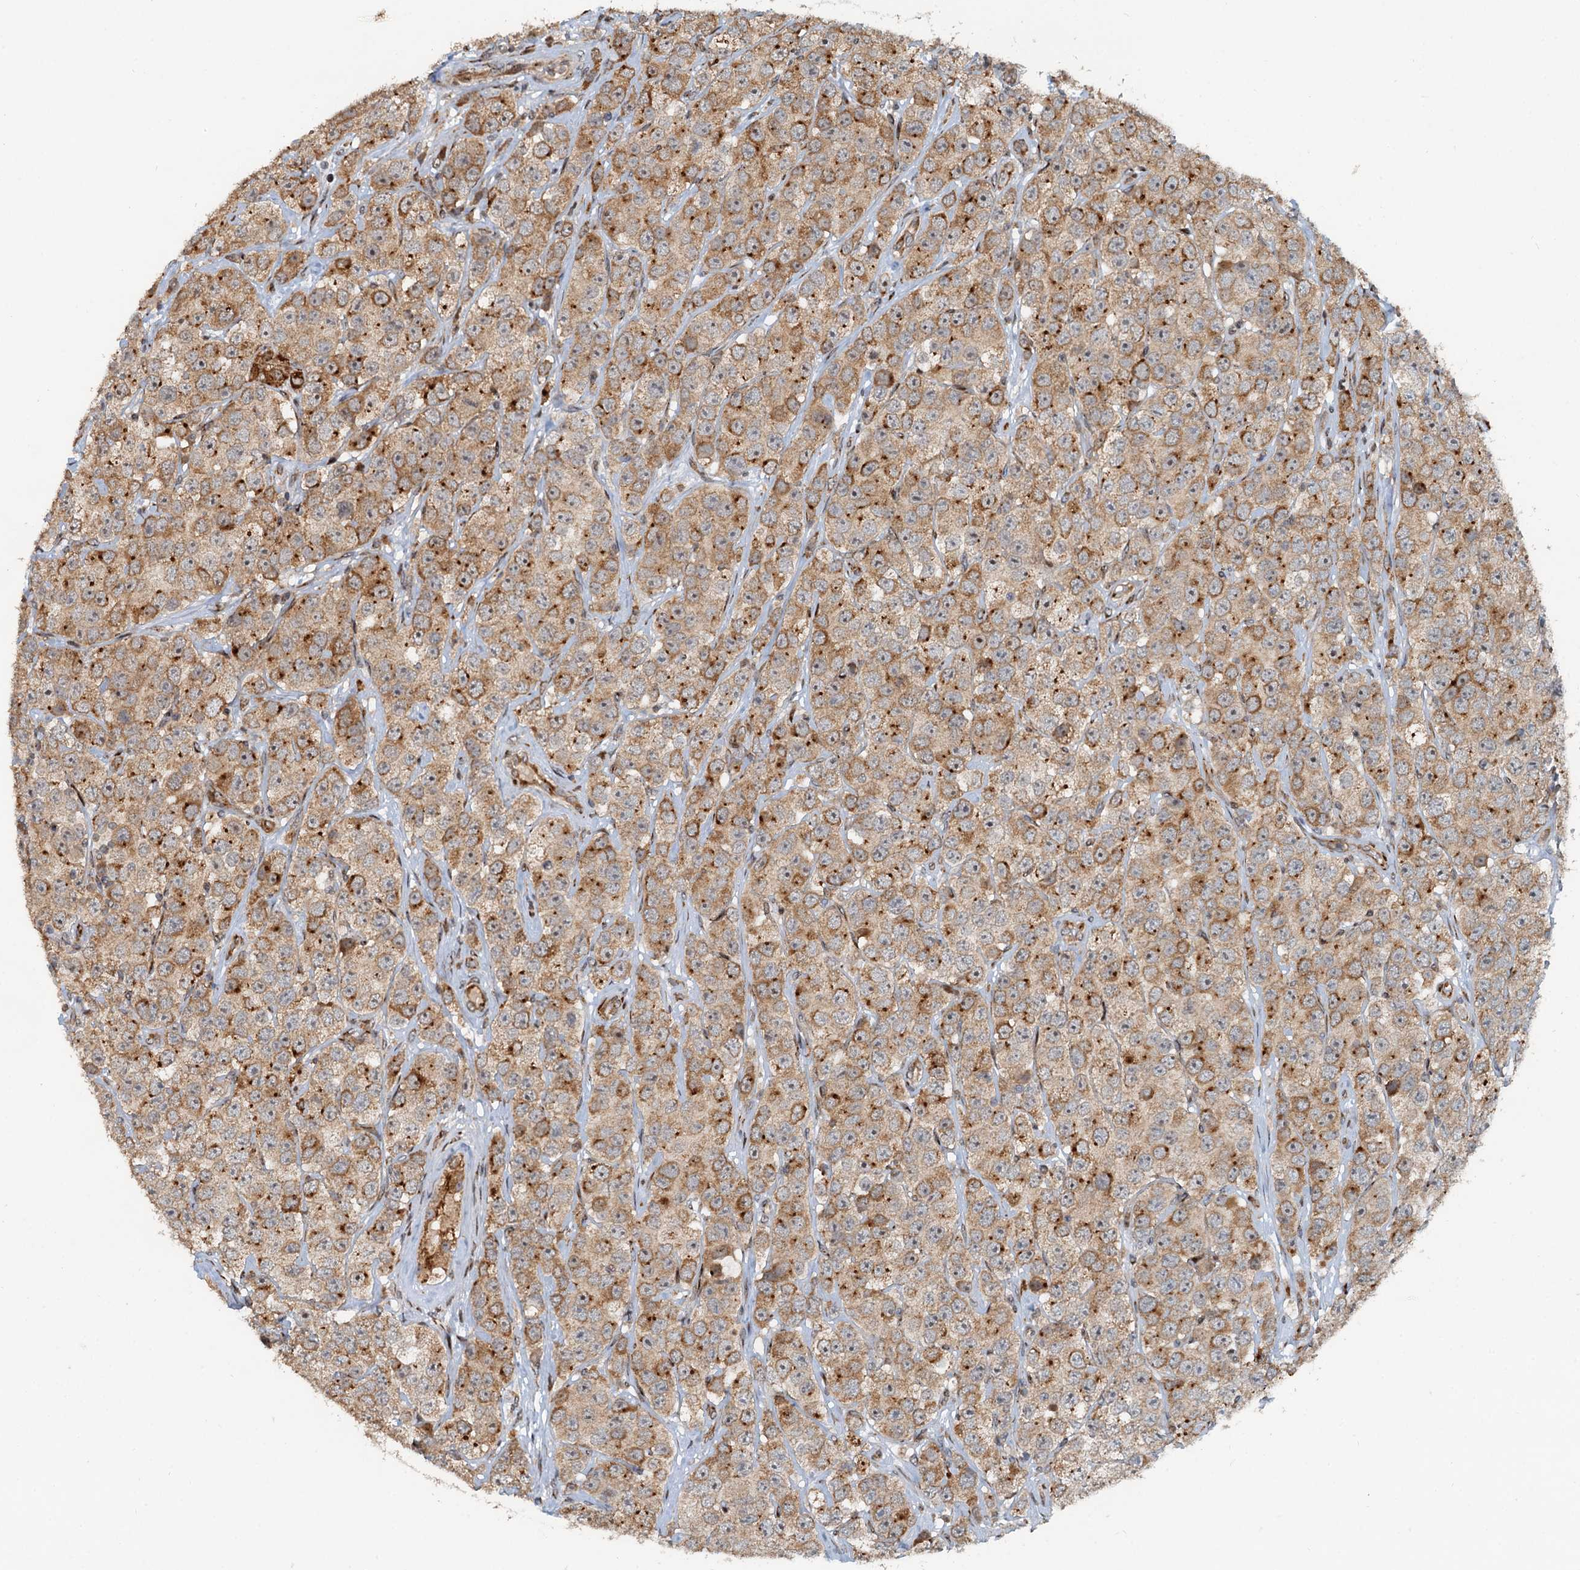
{"staining": {"intensity": "moderate", "quantity": ">75%", "location": "cytoplasmic/membranous"}, "tissue": "testis cancer", "cell_type": "Tumor cells", "image_type": "cancer", "snomed": [{"axis": "morphology", "description": "Seminoma, NOS"}, {"axis": "topography", "description": "Testis"}], "caption": "High-power microscopy captured an immunohistochemistry (IHC) histopathology image of seminoma (testis), revealing moderate cytoplasmic/membranous expression in approximately >75% of tumor cells.", "gene": "CEP68", "patient": {"sex": "male", "age": 28}}